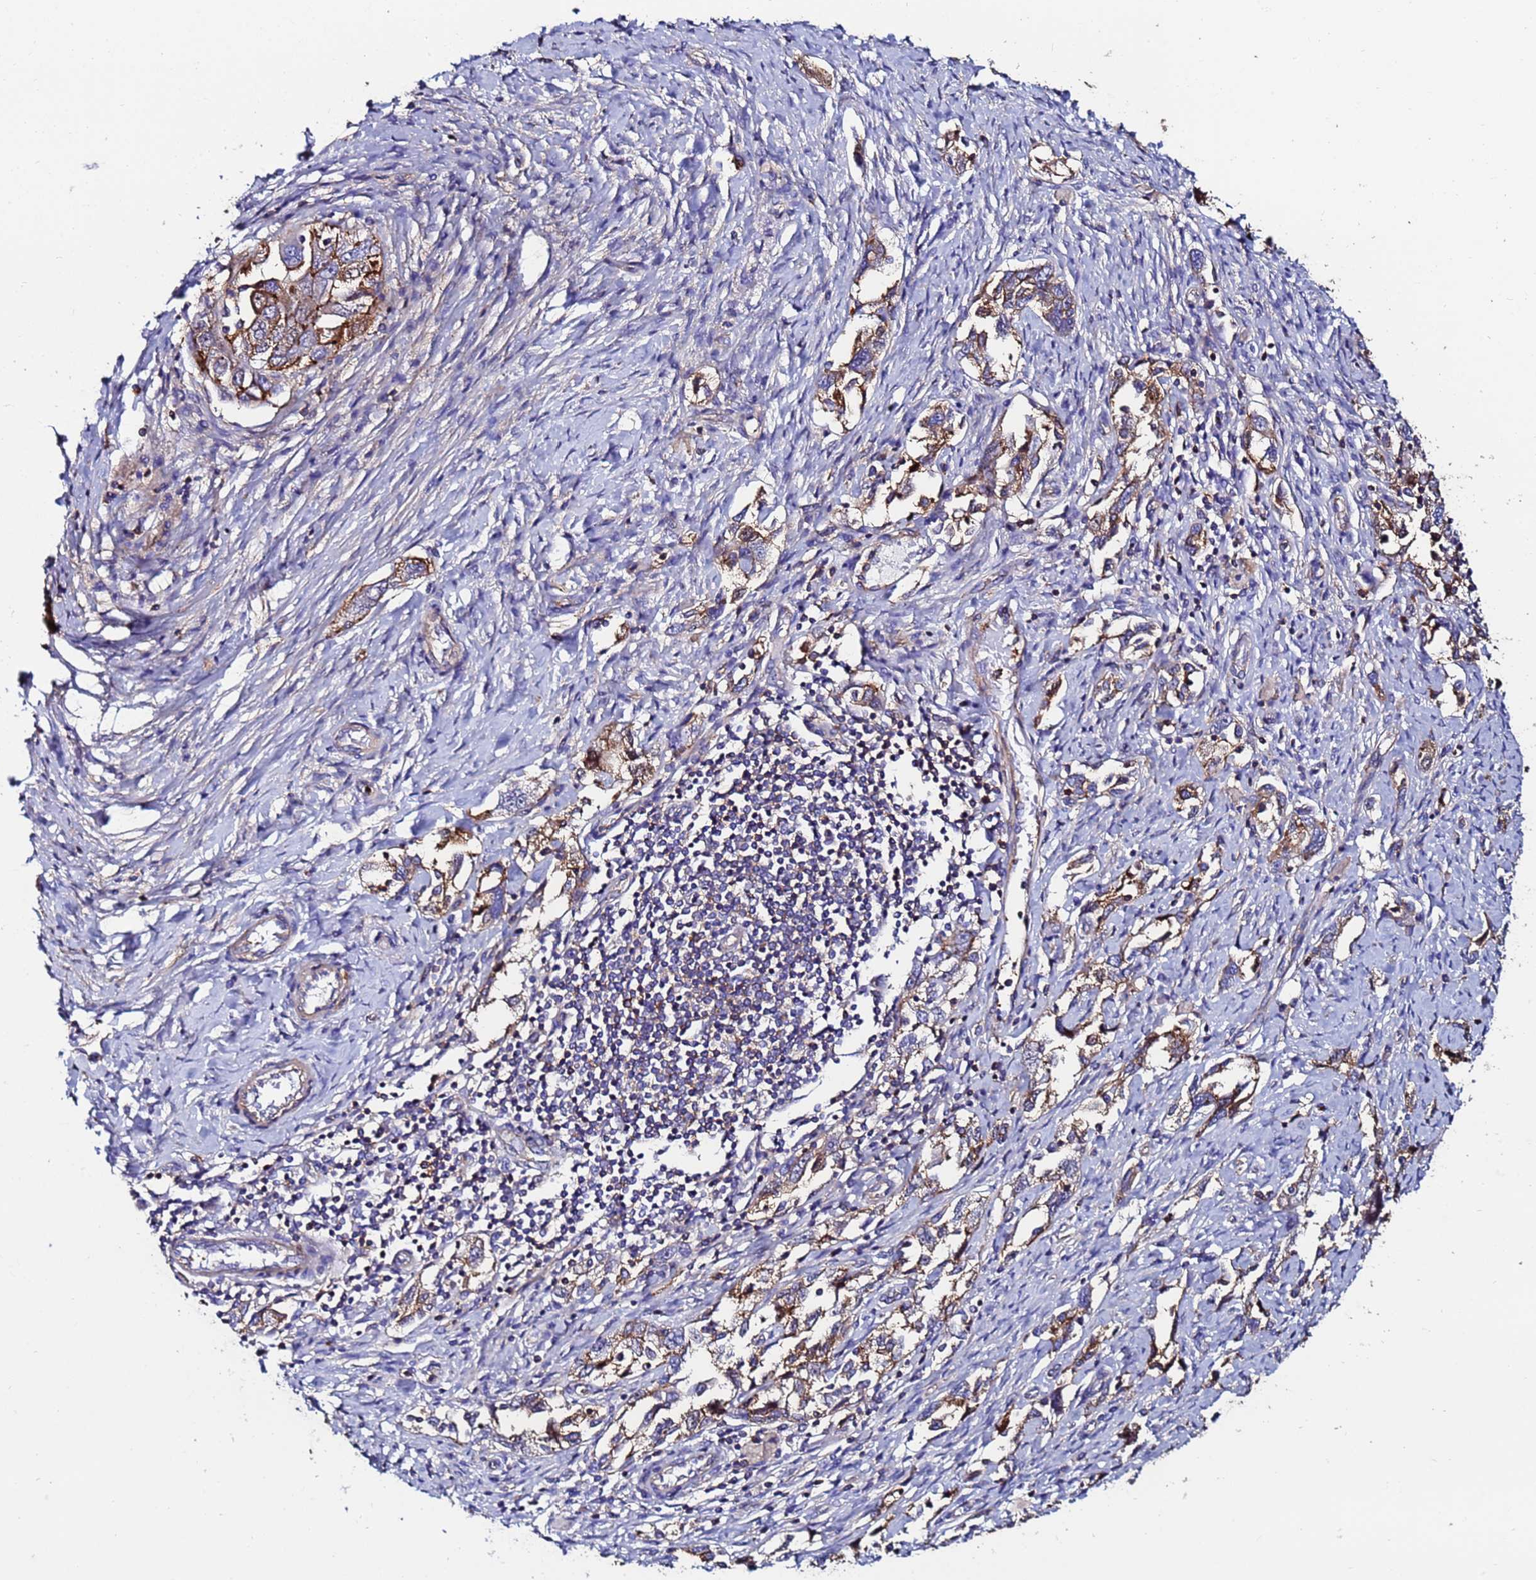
{"staining": {"intensity": "moderate", "quantity": "25%-75%", "location": "cytoplasmic/membranous"}, "tissue": "ovarian cancer", "cell_type": "Tumor cells", "image_type": "cancer", "snomed": [{"axis": "morphology", "description": "Carcinoma, NOS"}, {"axis": "morphology", "description": "Cystadenocarcinoma, serous, NOS"}, {"axis": "topography", "description": "Ovary"}], "caption": "Human ovarian cancer stained with a brown dye exhibits moderate cytoplasmic/membranous positive expression in approximately 25%-75% of tumor cells.", "gene": "POTEE", "patient": {"sex": "female", "age": 69}}